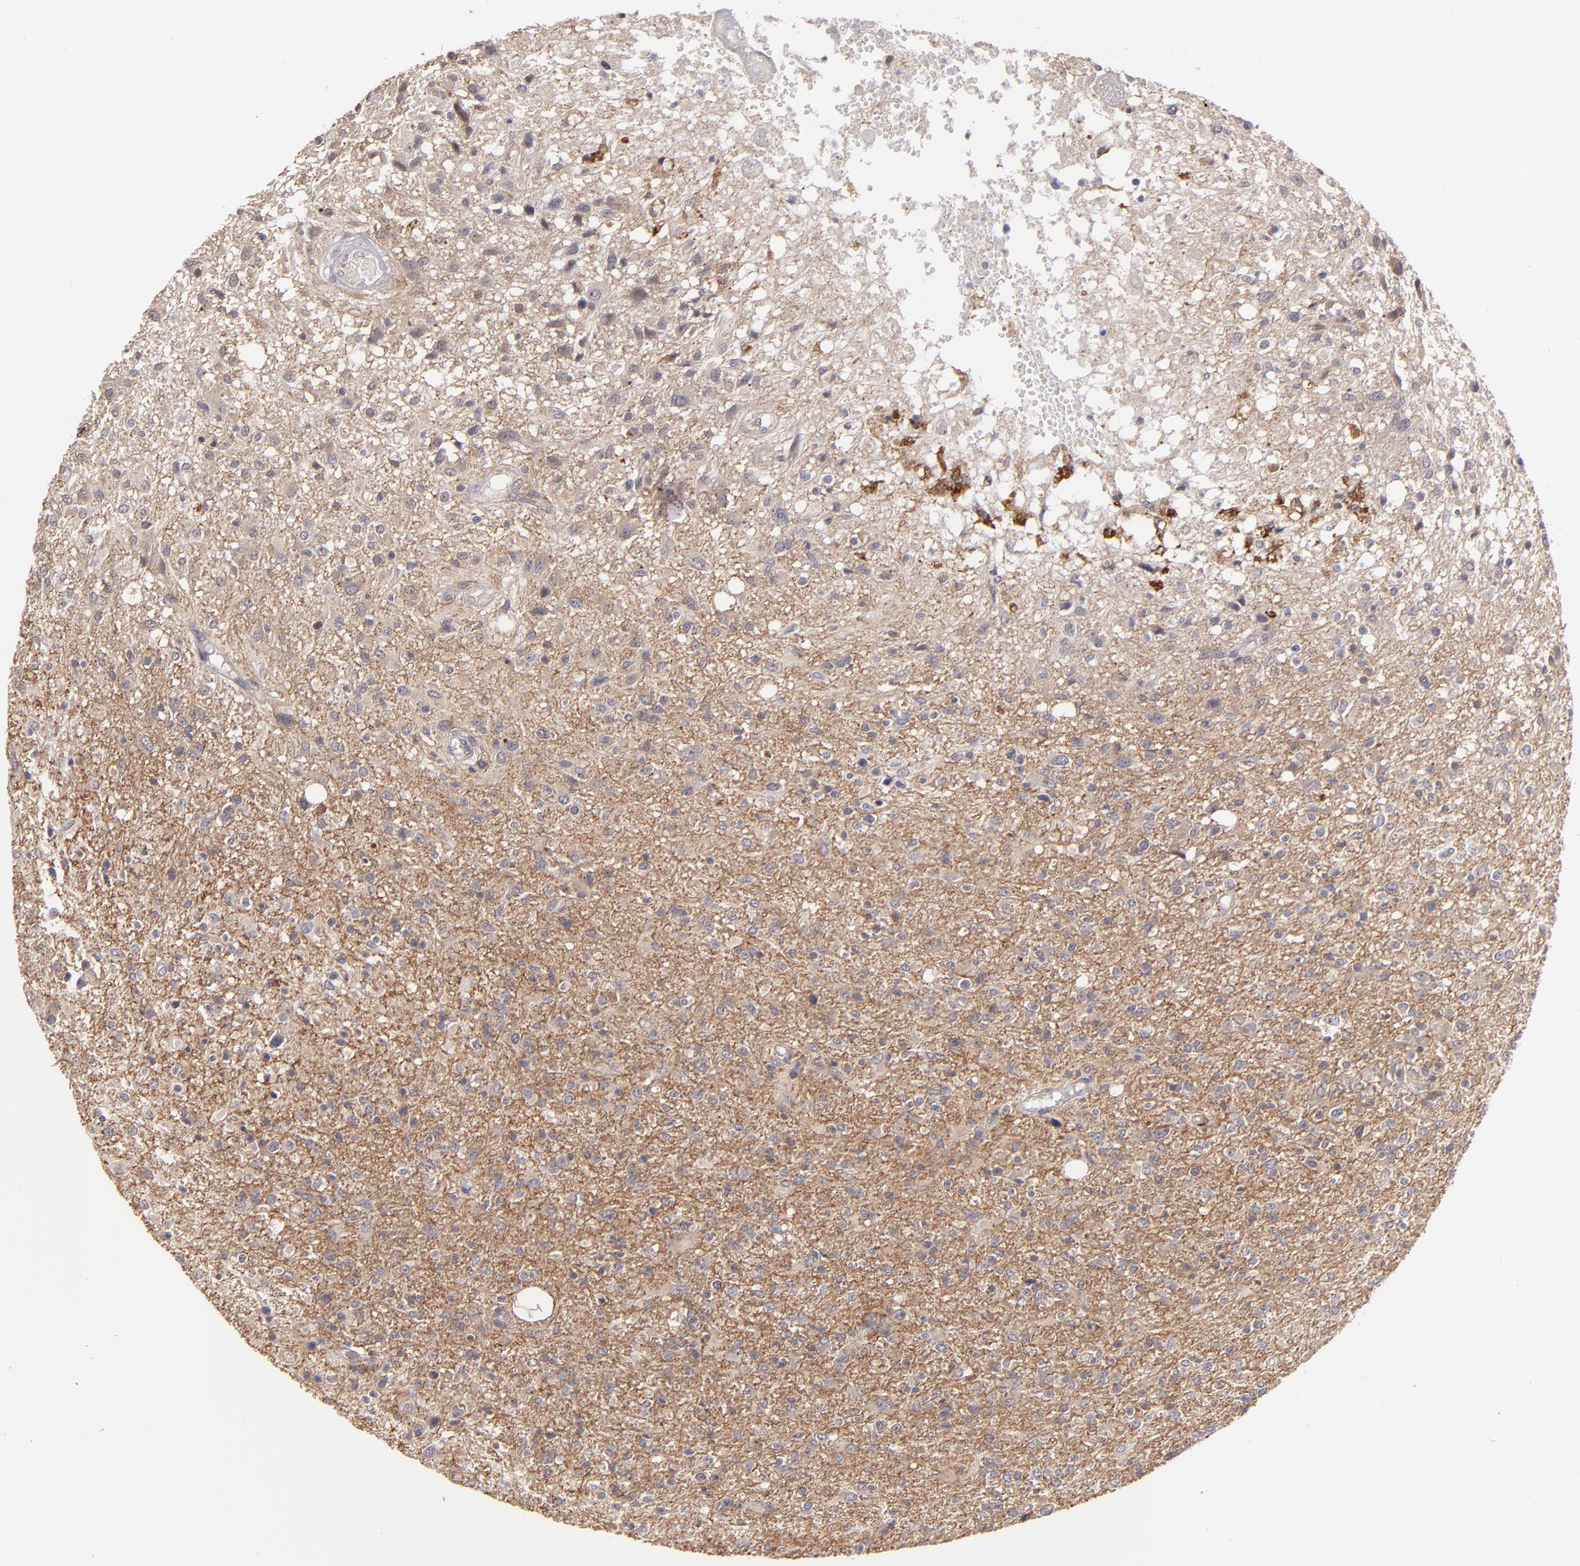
{"staining": {"intensity": "moderate", "quantity": "25%-75%", "location": "cytoplasmic/membranous"}, "tissue": "glioma", "cell_type": "Tumor cells", "image_type": "cancer", "snomed": [{"axis": "morphology", "description": "Glioma, malignant, High grade"}, {"axis": "topography", "description": "Cerebral cortex"}], "caption": "This image exhibits immunohistochemistry (IHC) staining of malignant high-grade glioma, with medium moderate cytoplasmic/membranous expression in about 25%-75% of tumor cells.", "gene": "ZFYVE1", "patient": {"sex": "male", "age": 76}}